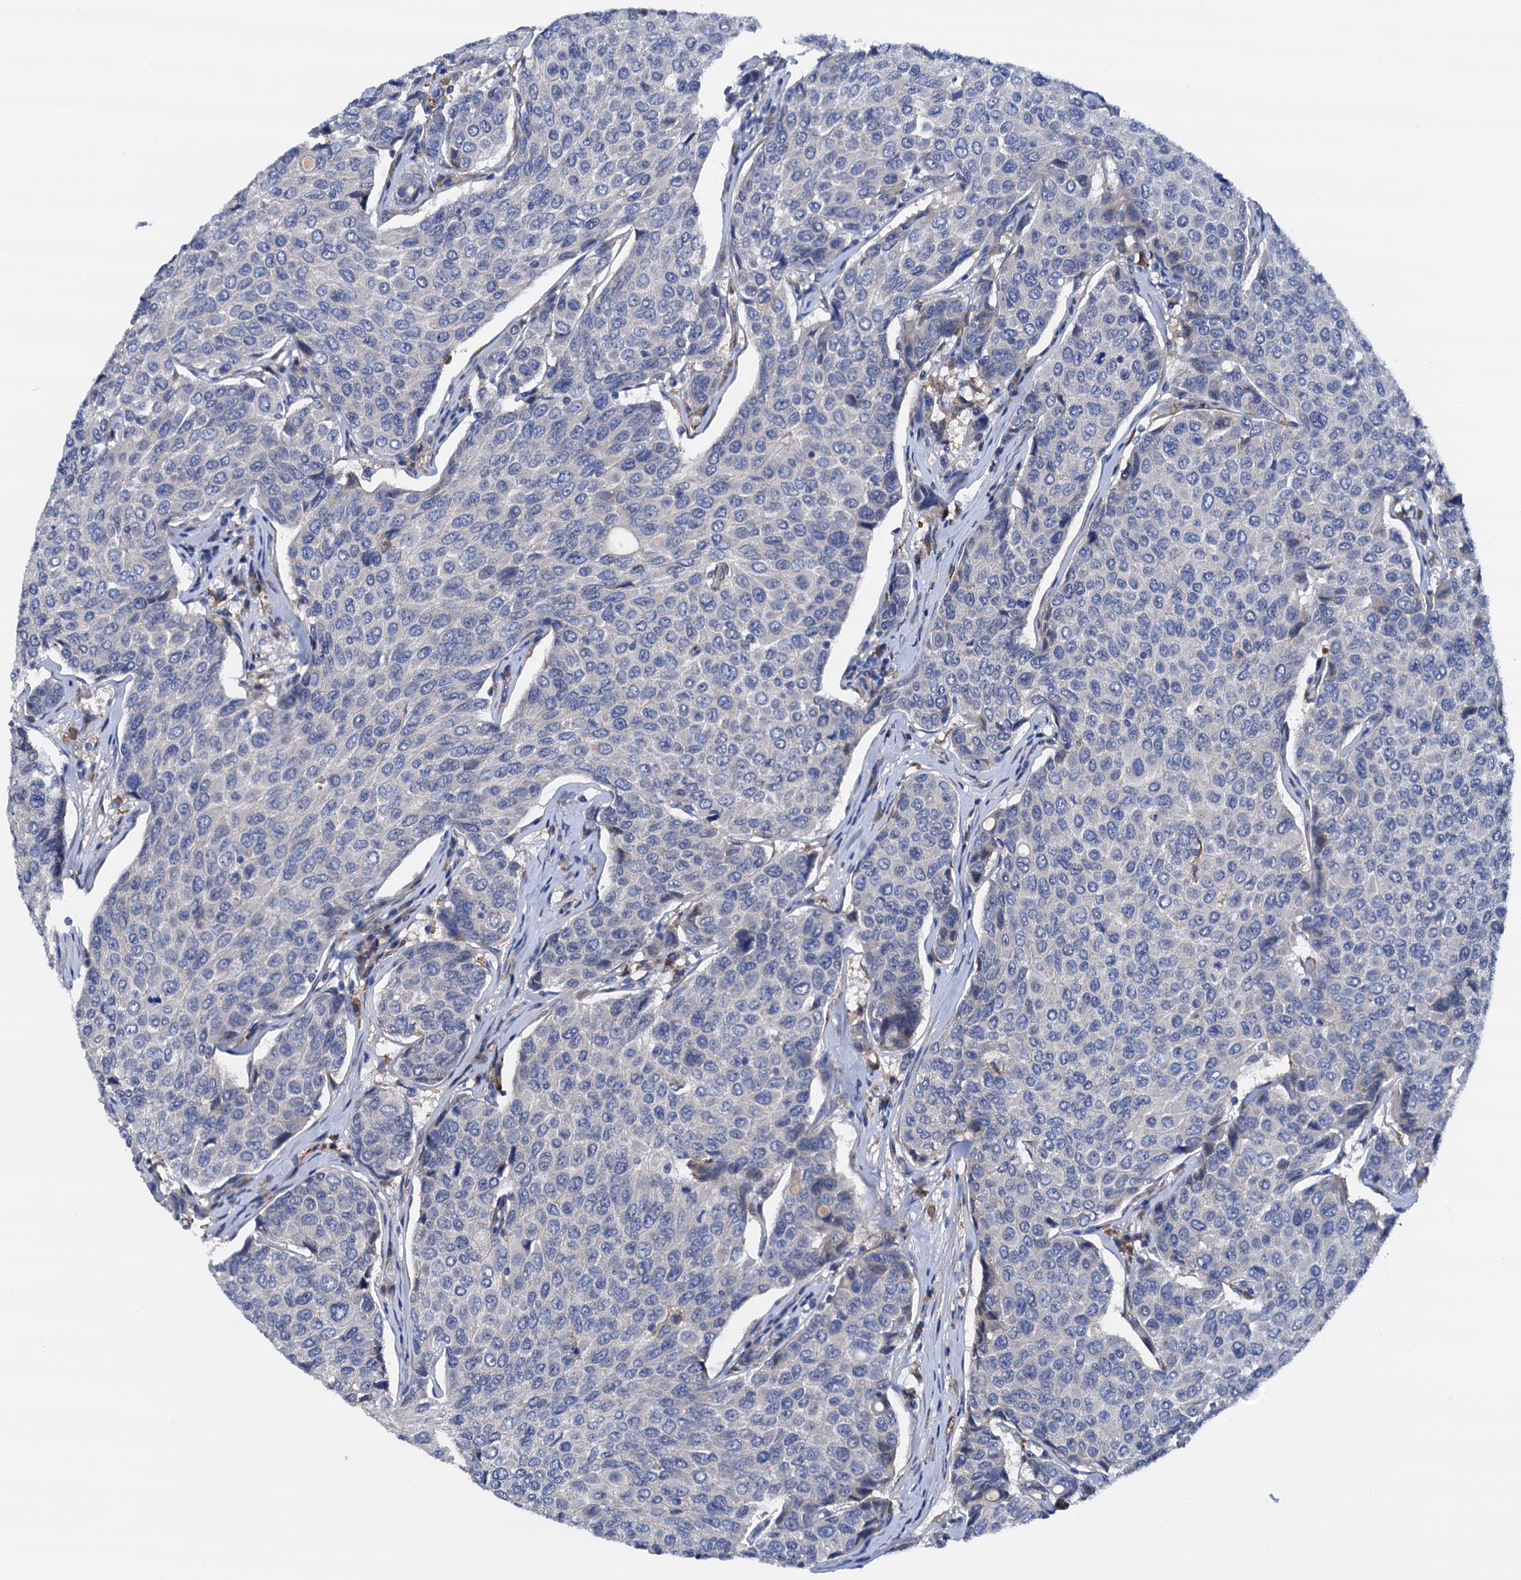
{"staining": {"intensity": "negative", "quantity": "none", "location": "none"}, "tissue": "breast cancer", "cell_type": "Tumor cells", "image_type": "cancer", "snomed": [{"axis": "morphology", "description": "Duct carcinoma"}, {"axis": "topography", "description": "Breast"}], "caption": "Tumor cells show no significant staining in breast cancer.", "gene": "RASSF9", "patient": {"sex": "female", "age": 55}}